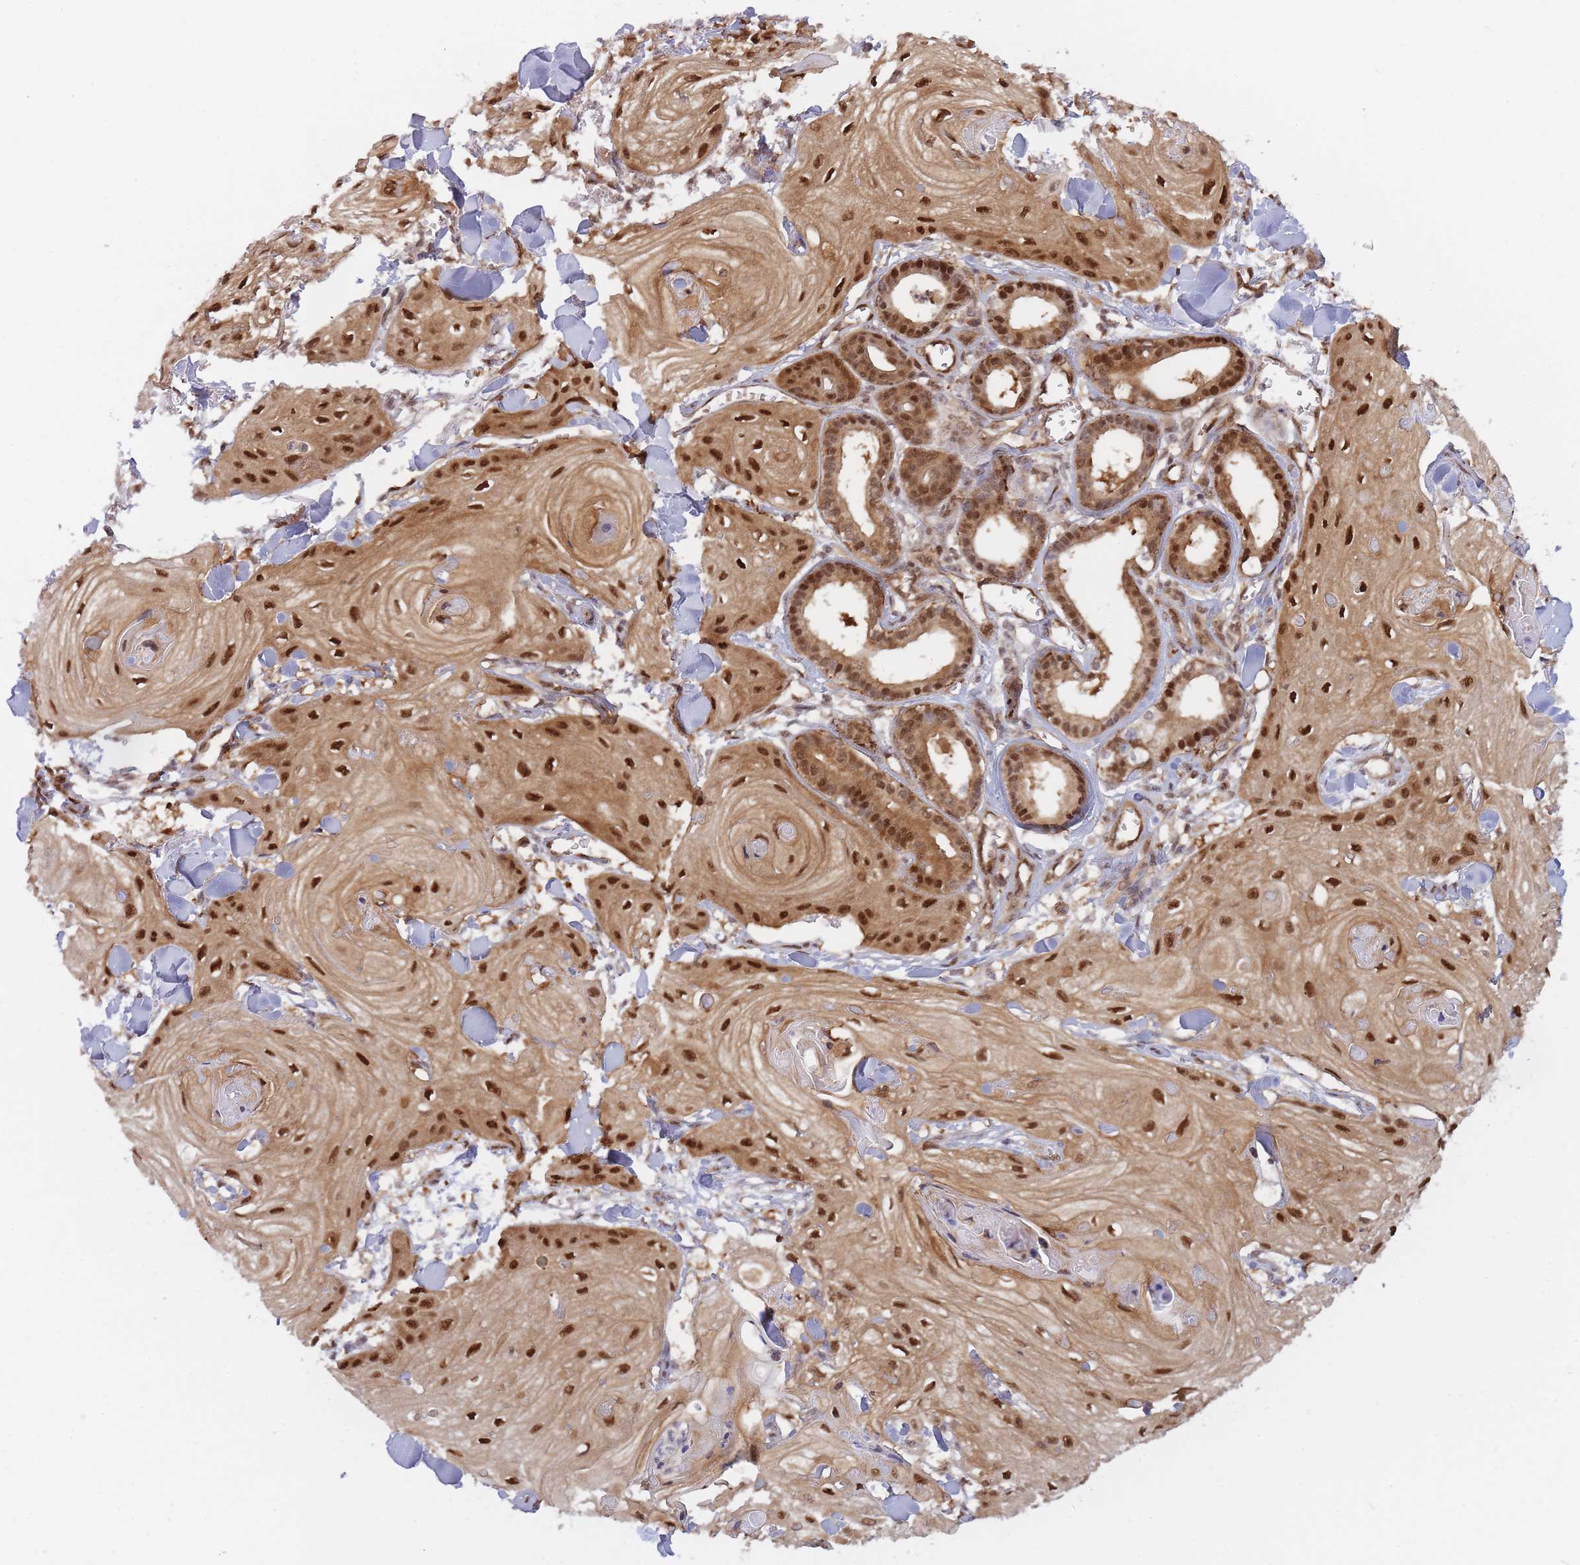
{"staining": {"intensity": "strong", "quantity": ">75%", "location": "nuclear"}, "tissue": "skin cancer", "cell_type": "Tumor cells", "image_type": "cancer", "snomed": [{"axis": "morphology", "description": "Squamous cell carcinoma, NOS"}, {"axis": "topography", "description": "Skin"}], "caption": "Immunohistochemistry (IHC) histopathology image of neoplastic tissue: skin squamous cell carcinoma stained using IHC demonstrates high levels of strong protein expression localized specifically in the nuclear of tumor cells, appearing as a nuclear brown color.", "gene": "NSFL1C", "patient": {"sex": "male", "age": 74}}